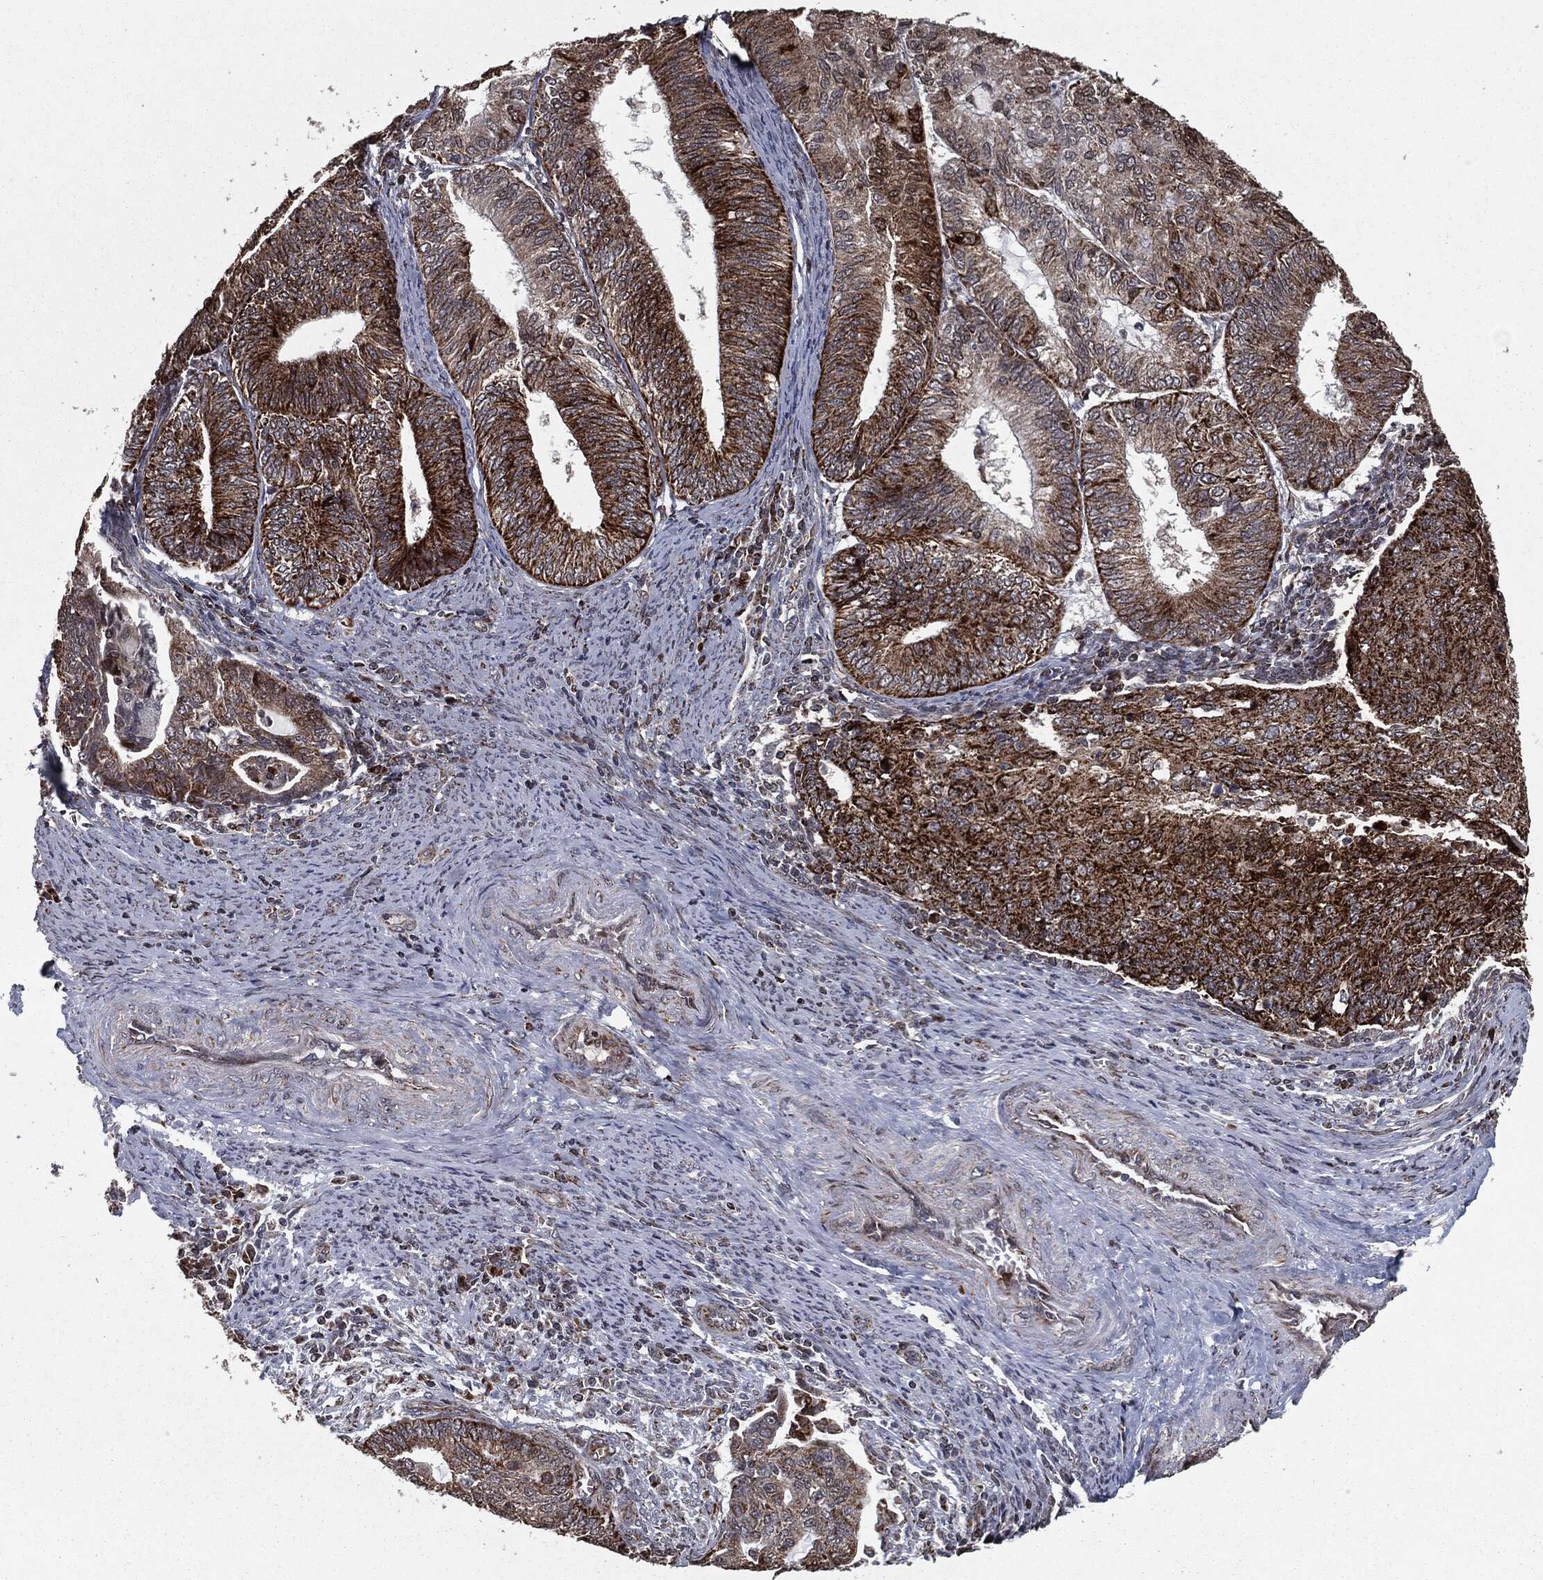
{"staining": {"intensity": "strong", "quantity": ">75%", "location": "cytoplasmic/membranous"}, "tissue": "endometrial cancer", "cell_type": "Tumor cells", "image_type": "cancer", "snomed": [{"axis": "morphology", "description": "Adenocarcinoma, NOS"}, {"axis": "topography", "description": "Endometrium"}], "caption": "A high amount of strong cytoplasmic/membranous expression is appreciated in approximately >75% of tumor cells in endometrial cancer tissue.", "gene": "CHCHD2", "patient": {"sex": "female", "age": 82}}